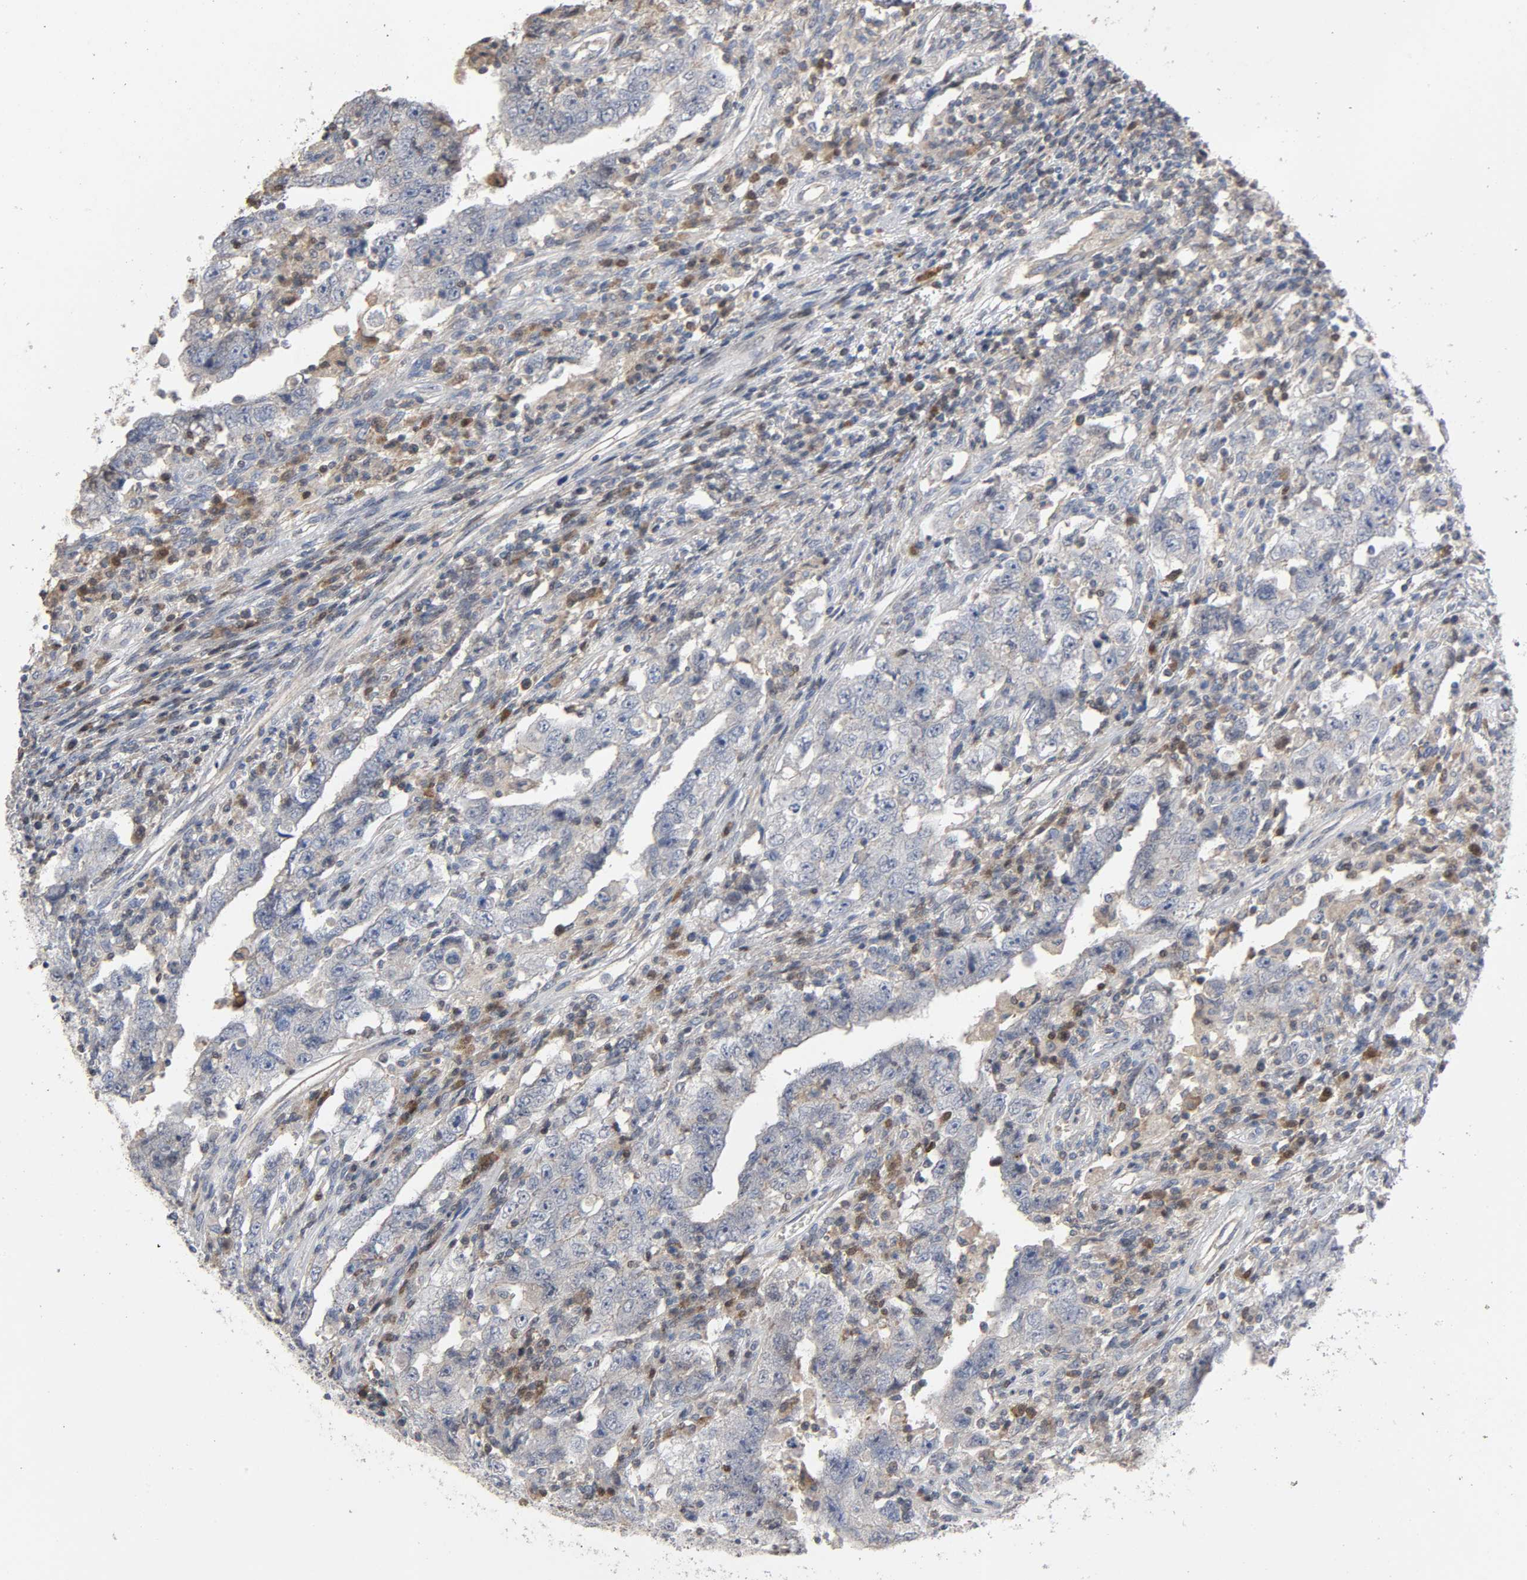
{"staining": {"intensity": "weak", "quantity": "25%-75%", "location": "cytoplasmic/membranous"}, "tissue": "testis cancer", "cell_type": "Tumor cells", "image_type": "cancer", "snomed": [{"axis": "morphology", "description": "Carcinoma, Embryonal, NOS"}, {"axis": "topography", "description": "Testis"}], "caption": "Immunohistochemical staining of embryonal carcinoma (testis) demonstrates weak cytoplasmic/membranous protein positivity in about 25%-75% of tumor cells.", "gene": "CDK6", "patient": {"sex": "male", "age": 26}}